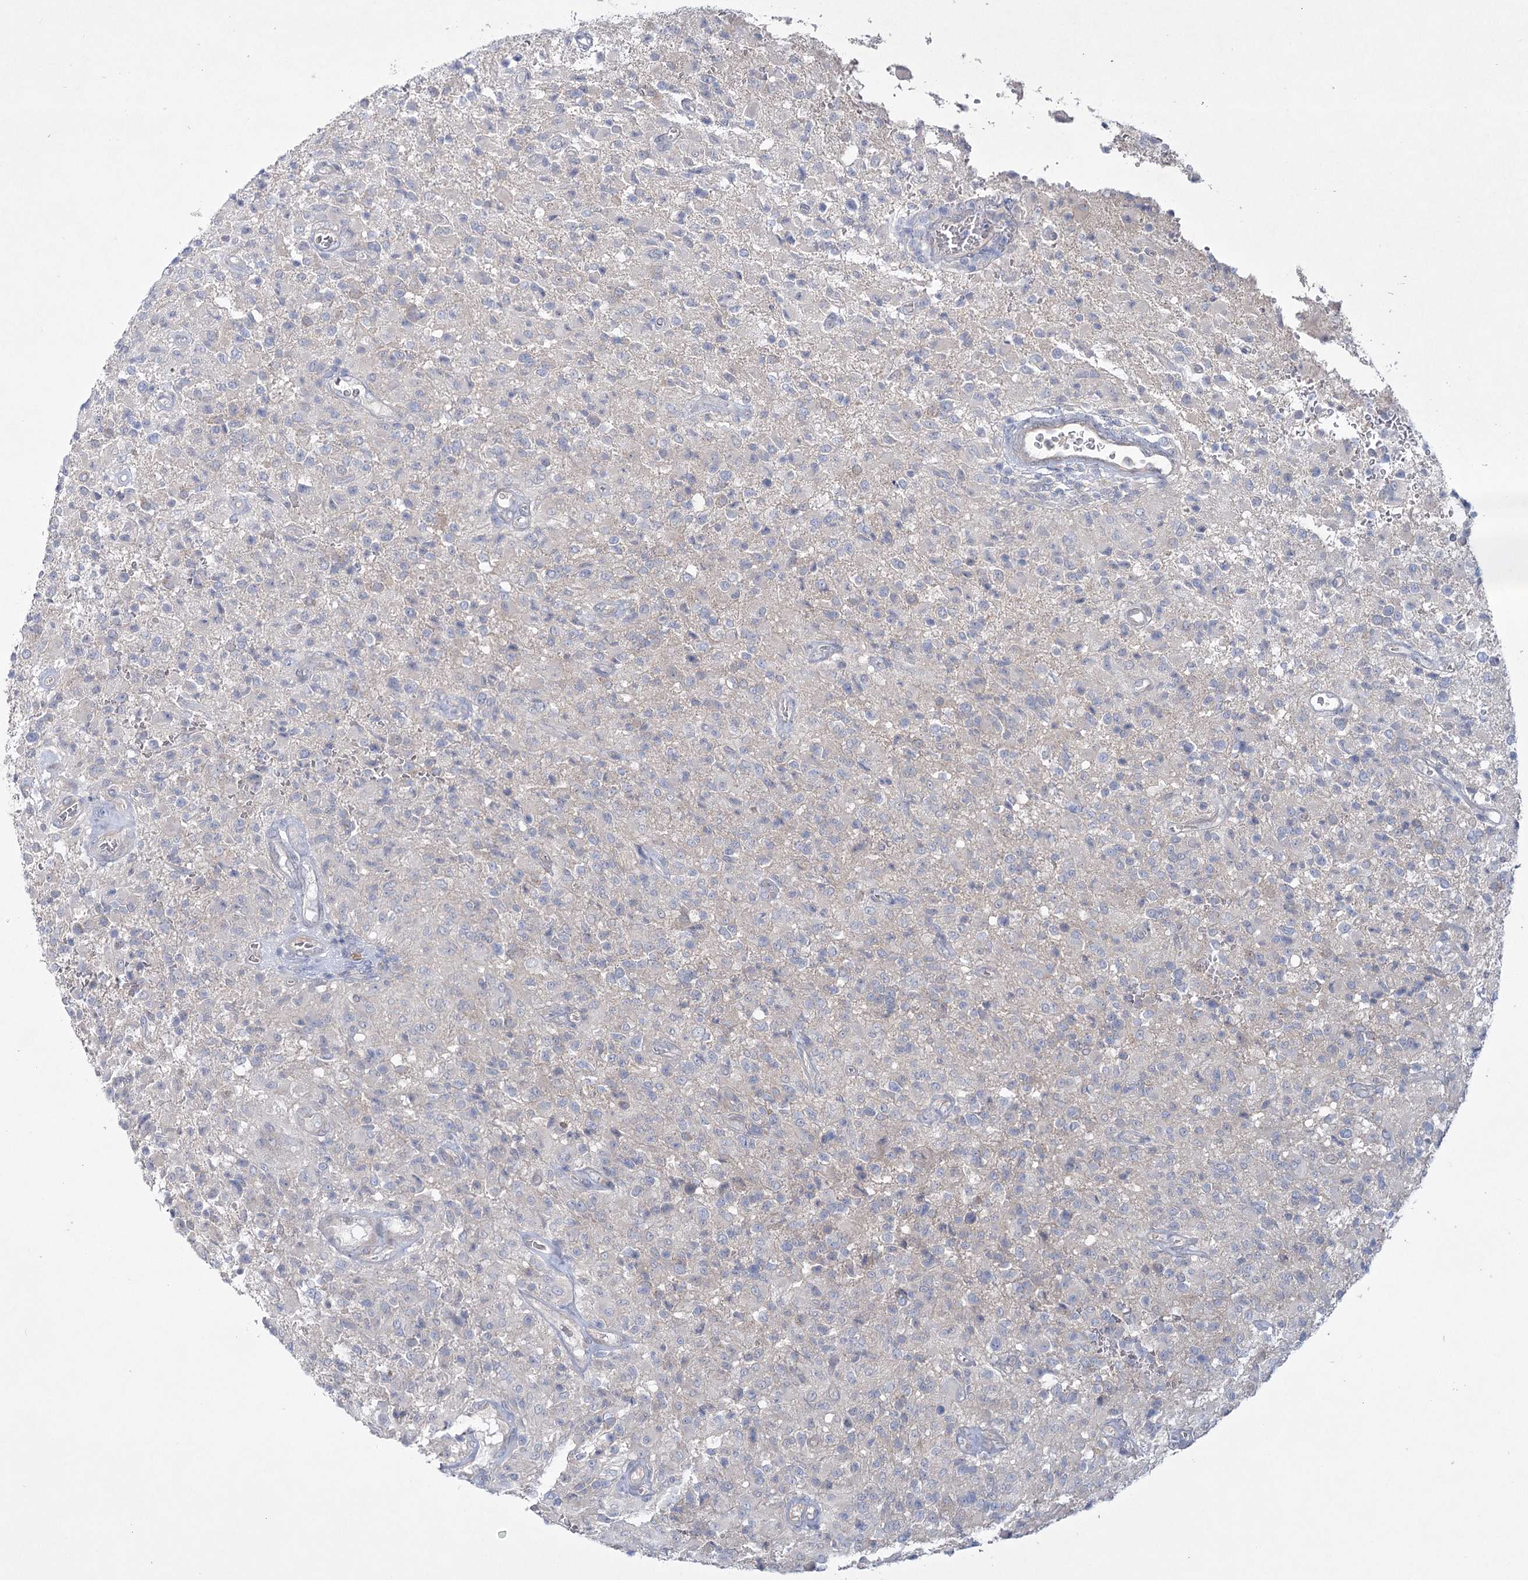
{"staining": {"intensity": "negative", "quantity": "none", "location": "none"}, "tissue": "glioma", "cell_type": "Tumor cells", "image_type": "cancer", "snomed": [{"axis": "morphology", "description": "Glioma, malignant, High grade"}, {"axis": "topography", "description": "Brain"}], "caption": "A histopathology image of glioma stained for a protein reveals no brown staining in tumor cells.", "gene": "AAMDC", "patient": {"sex": "female", "age": 57}}